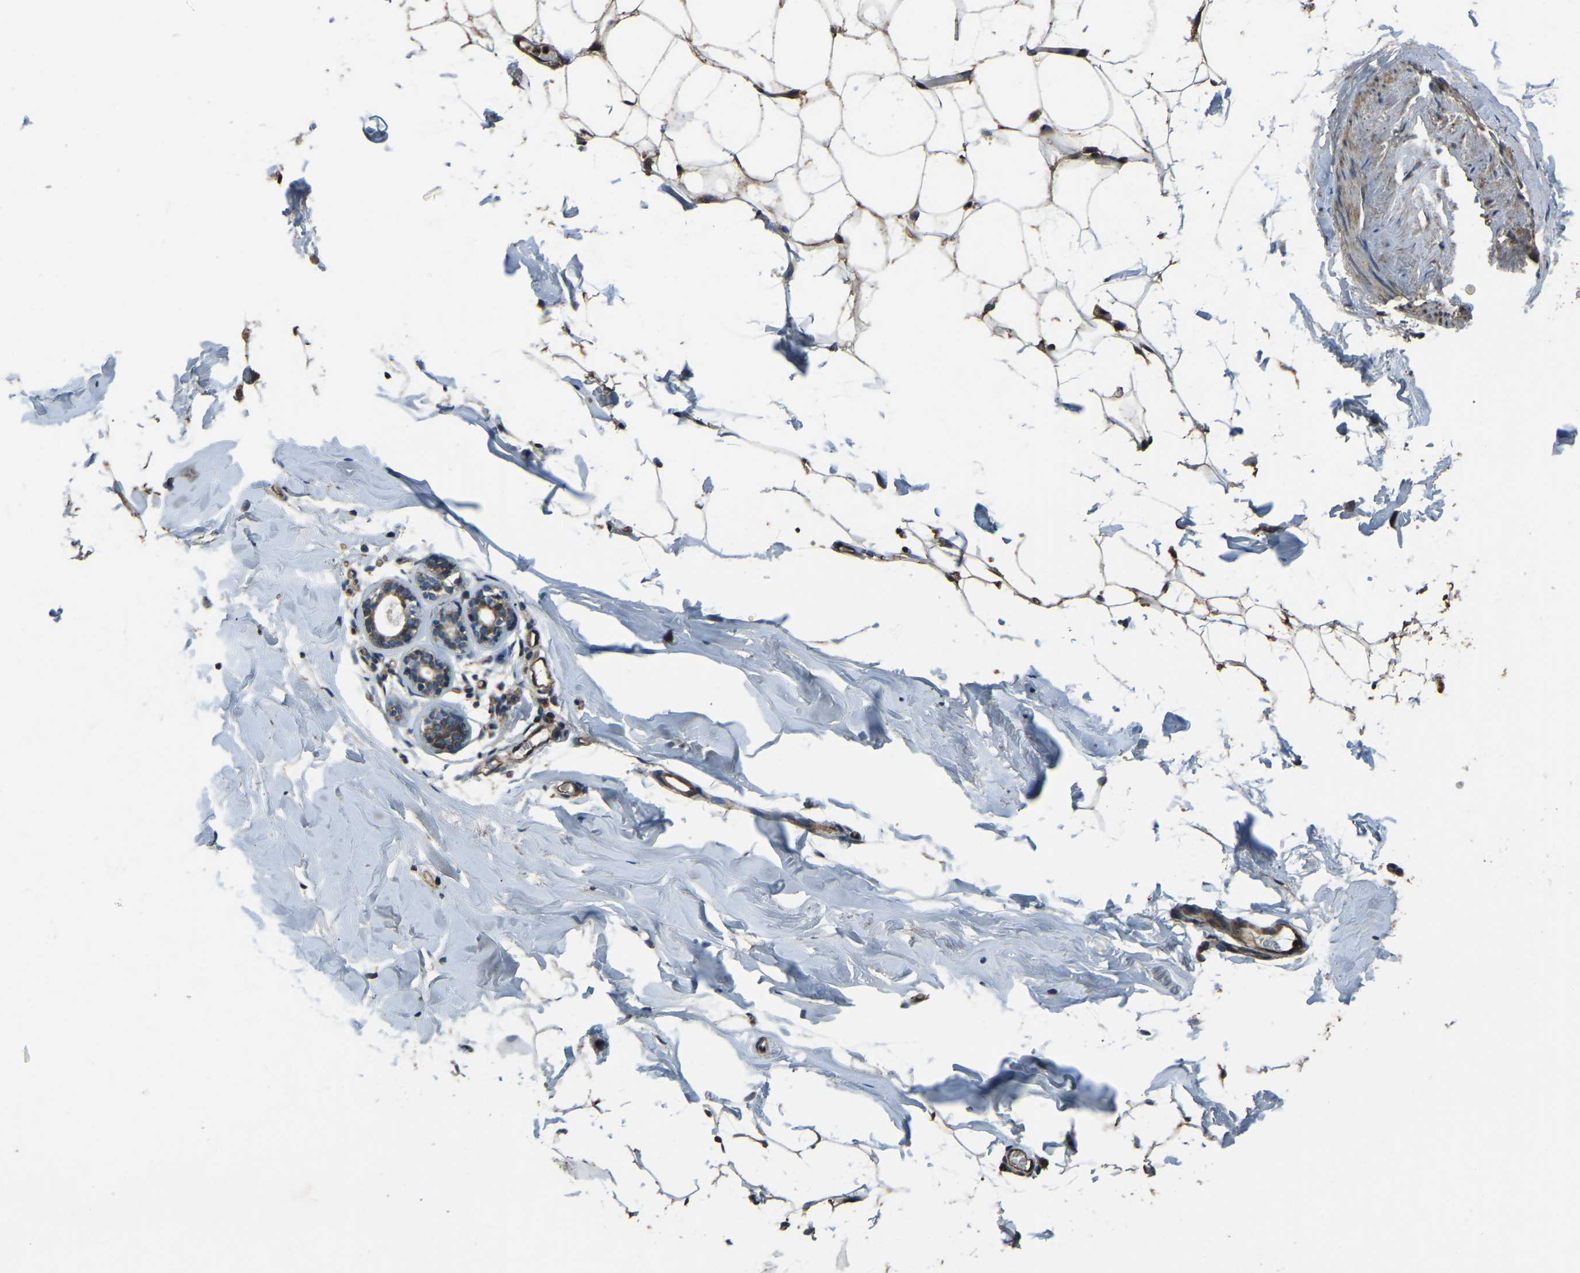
{"staining": {"intensity": "weak", "quantity": "25%-75%", "location": "cytoplasmic/membranous"}, "tissue": "adipose tissue", "cell_type": "Adipocytes", "image_type": "normal", "snomed": [{"axis": "morphology", "description": "Normal tissue, NOS"}, {"axis": "topography", "description": "Breast"}, {"axis": "topography", "description": "Soft tissue"}], "caption": "A photomicrograph of human adipose tissue stained for a protein reveals weak cytoplasmic/membranous brown staining in adipocytes. Nuclei are stained in blue.", "gene": "COL3A1", "patient": {"sex": "female", "age": 75}}